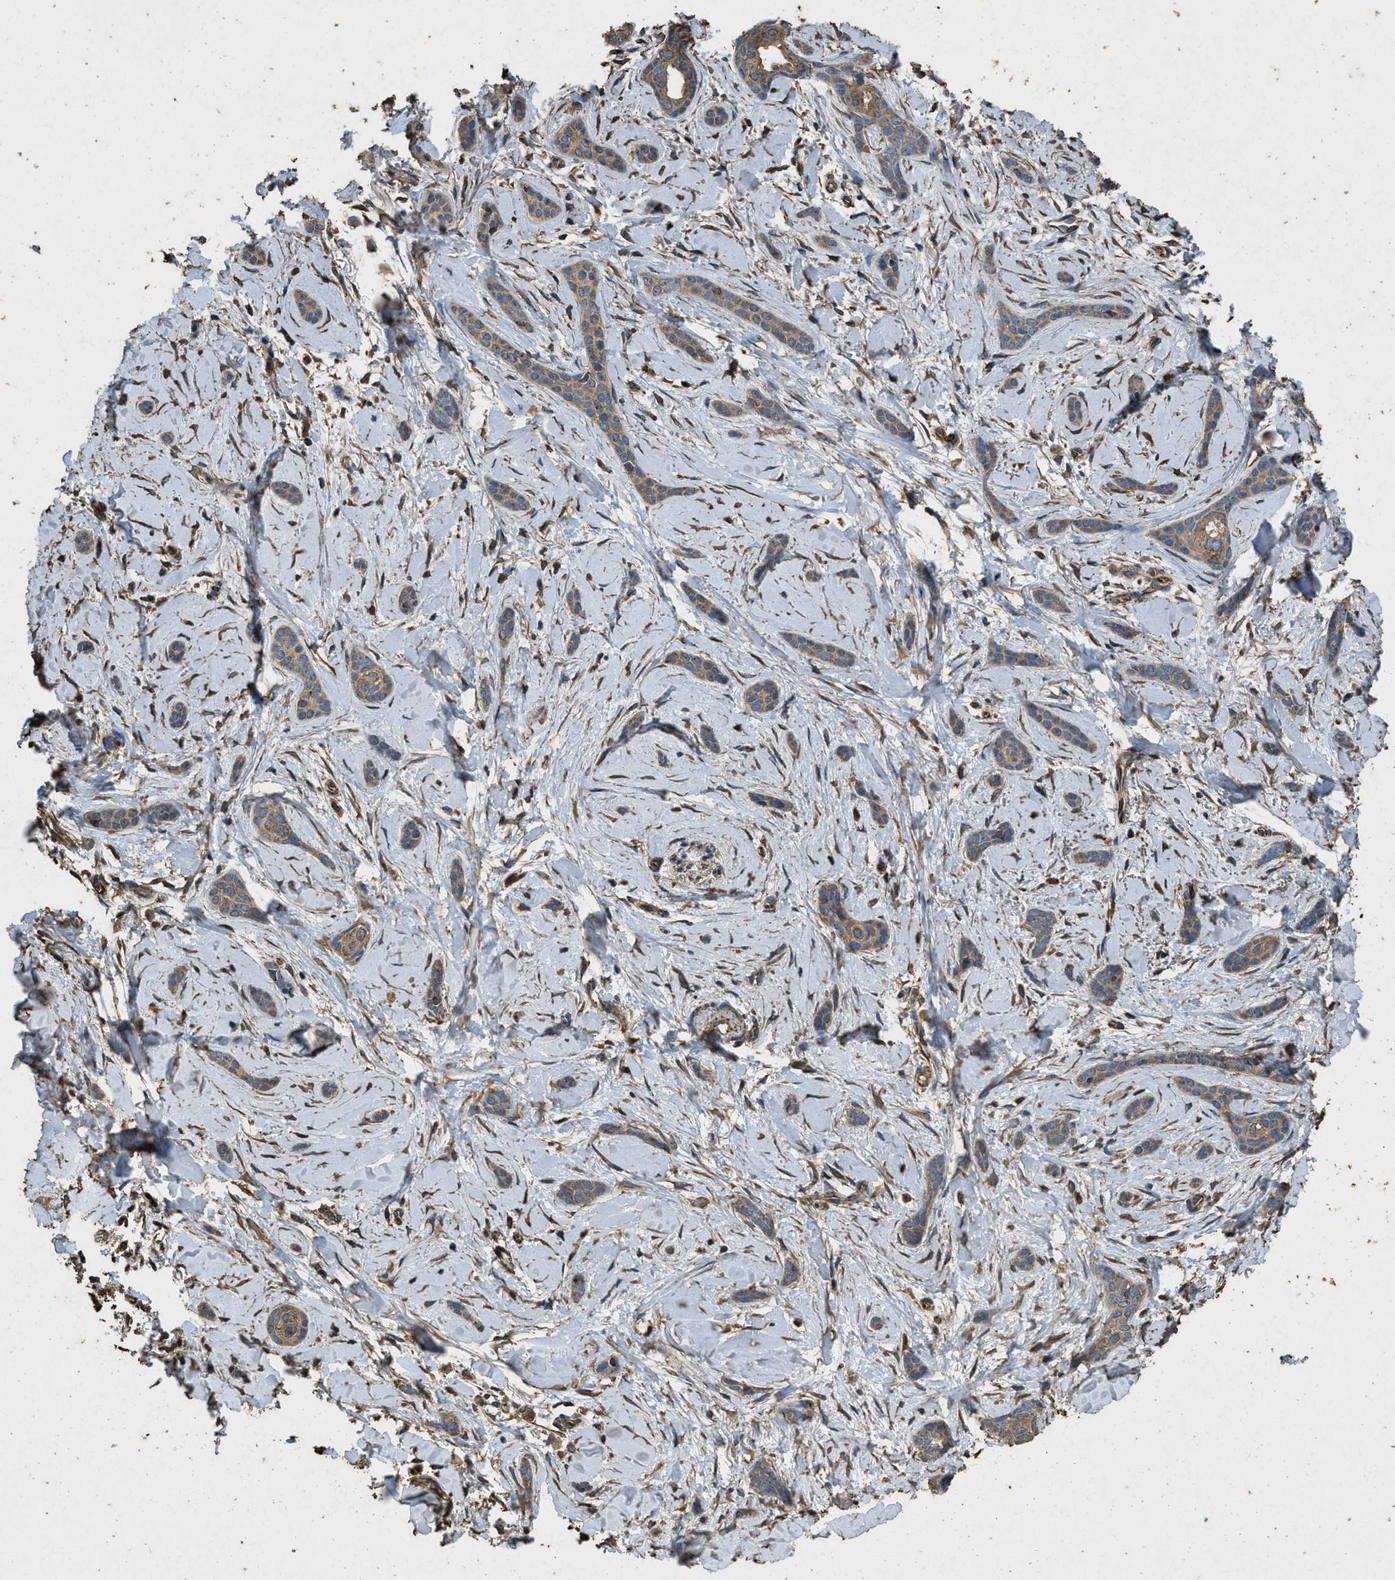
{"staining": {"intensity": "moderate", "quantity": ">75%", "location": "cytoplasmic/membranous"}, "tissue": "skin cancer", "cell_type": "Tumor cells", "image_type": "cancer", "snomed": [{"axis": "morphology", "description": "Basal cell carcinoma"}, {"axis": "morphology", "description": "Adnexal tumor, benign"}, {"axis": "topography", "description": "Skin"}], "caption": "Tumor cells demonstrate medium levels of moderate cytoplasmic/membranous positivity in approximately >75% of cells in skin benign adnexal tumor.", "gene": "CYRIA", "patient": {"sex": "female", "age": 42}}